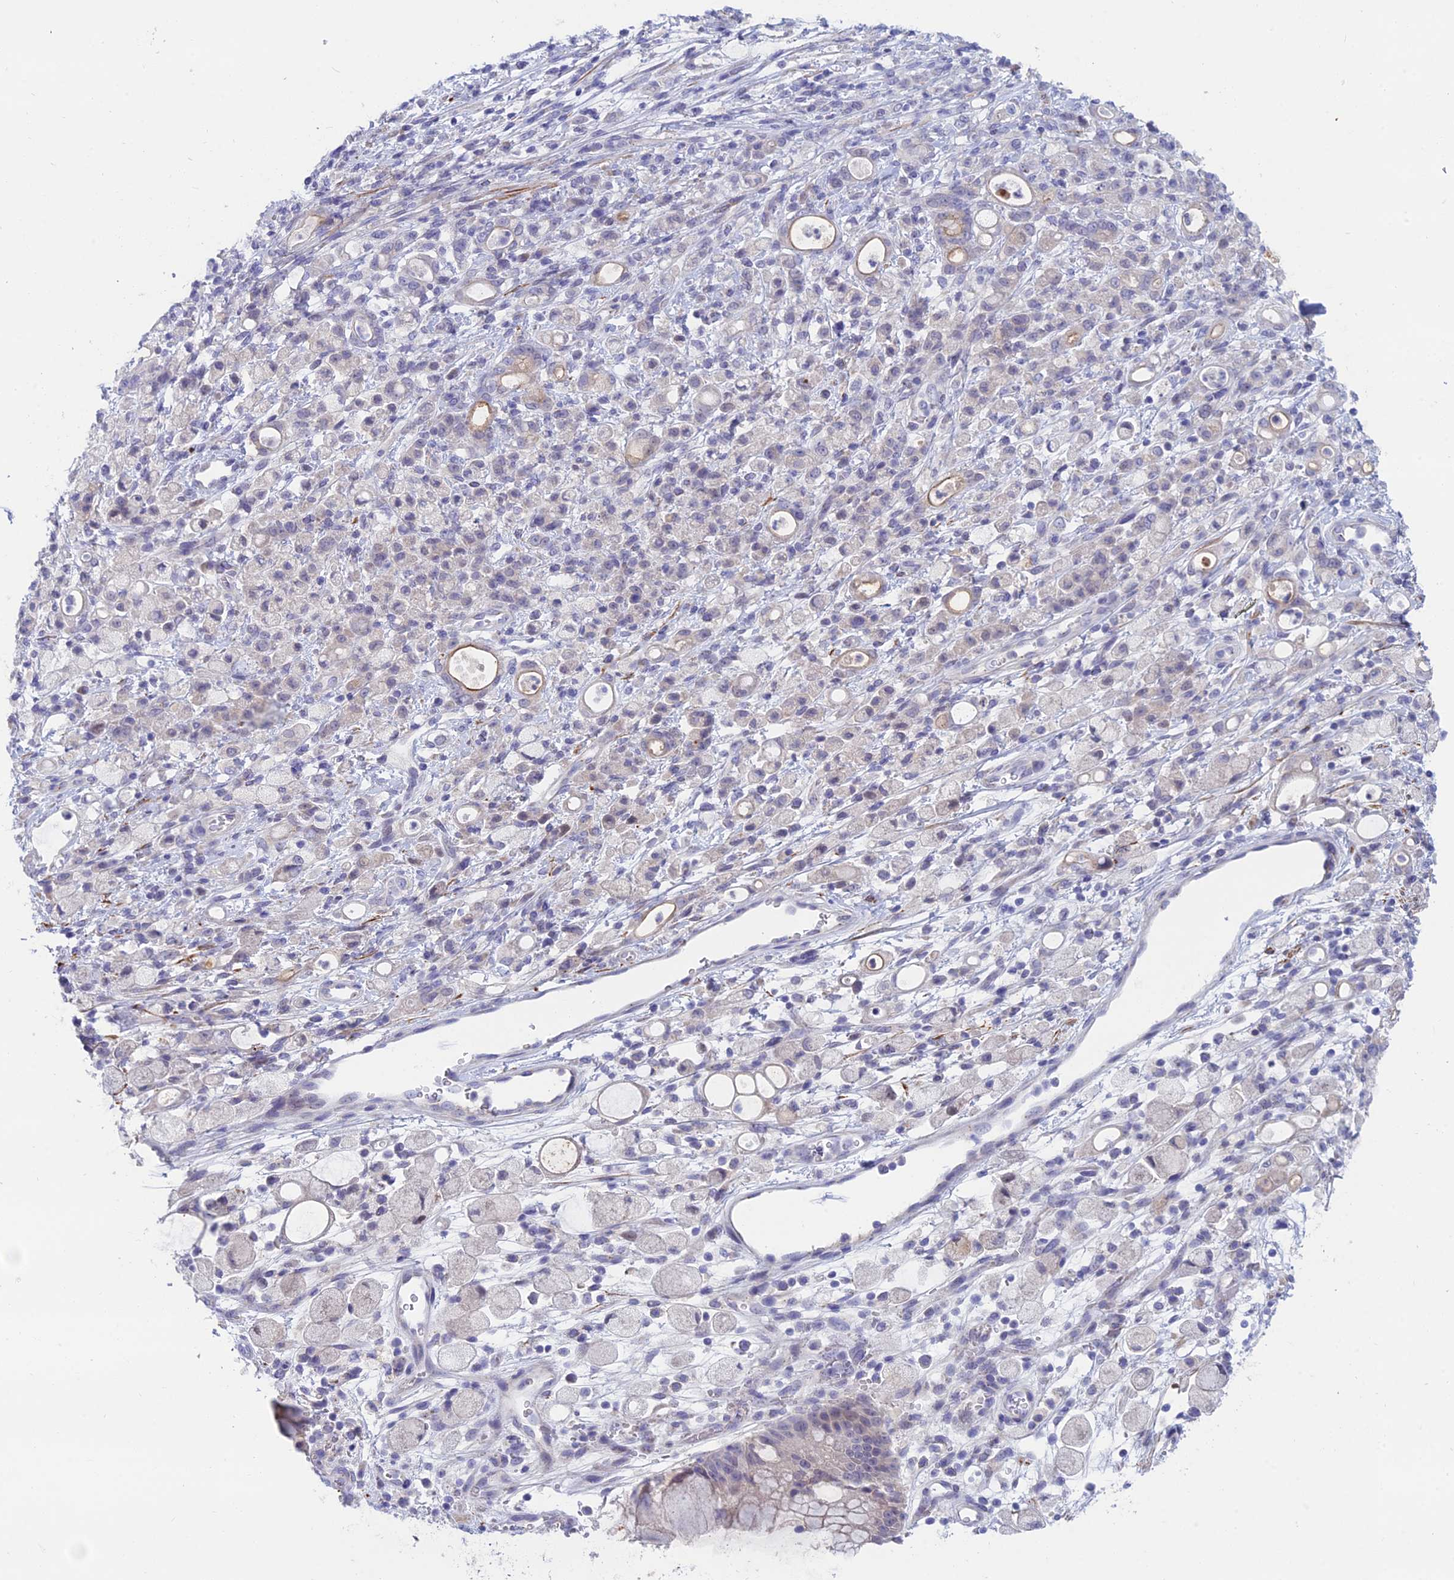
{"staining": {"intensity": "negative", "quantity": "none", "location": "none"}, "tissue": "stomach cancer", "cell_type": "Tumor cells", "image_type": "cancer", "snomed": [{"axis": "morphology", "description": "Adenocarcinoma, NOS"}, {"axis": "topography", "description": "Stomach"}], "caption": "Protein analysis of stomach adenocarcinoma reveals no significant expression in tumor cells. (Brightfield microscopy of DAB immunohistochemistry (IHC) at high magnification).", "gene": "XPO7", "patient": {"sex": "female", "age": 60}}